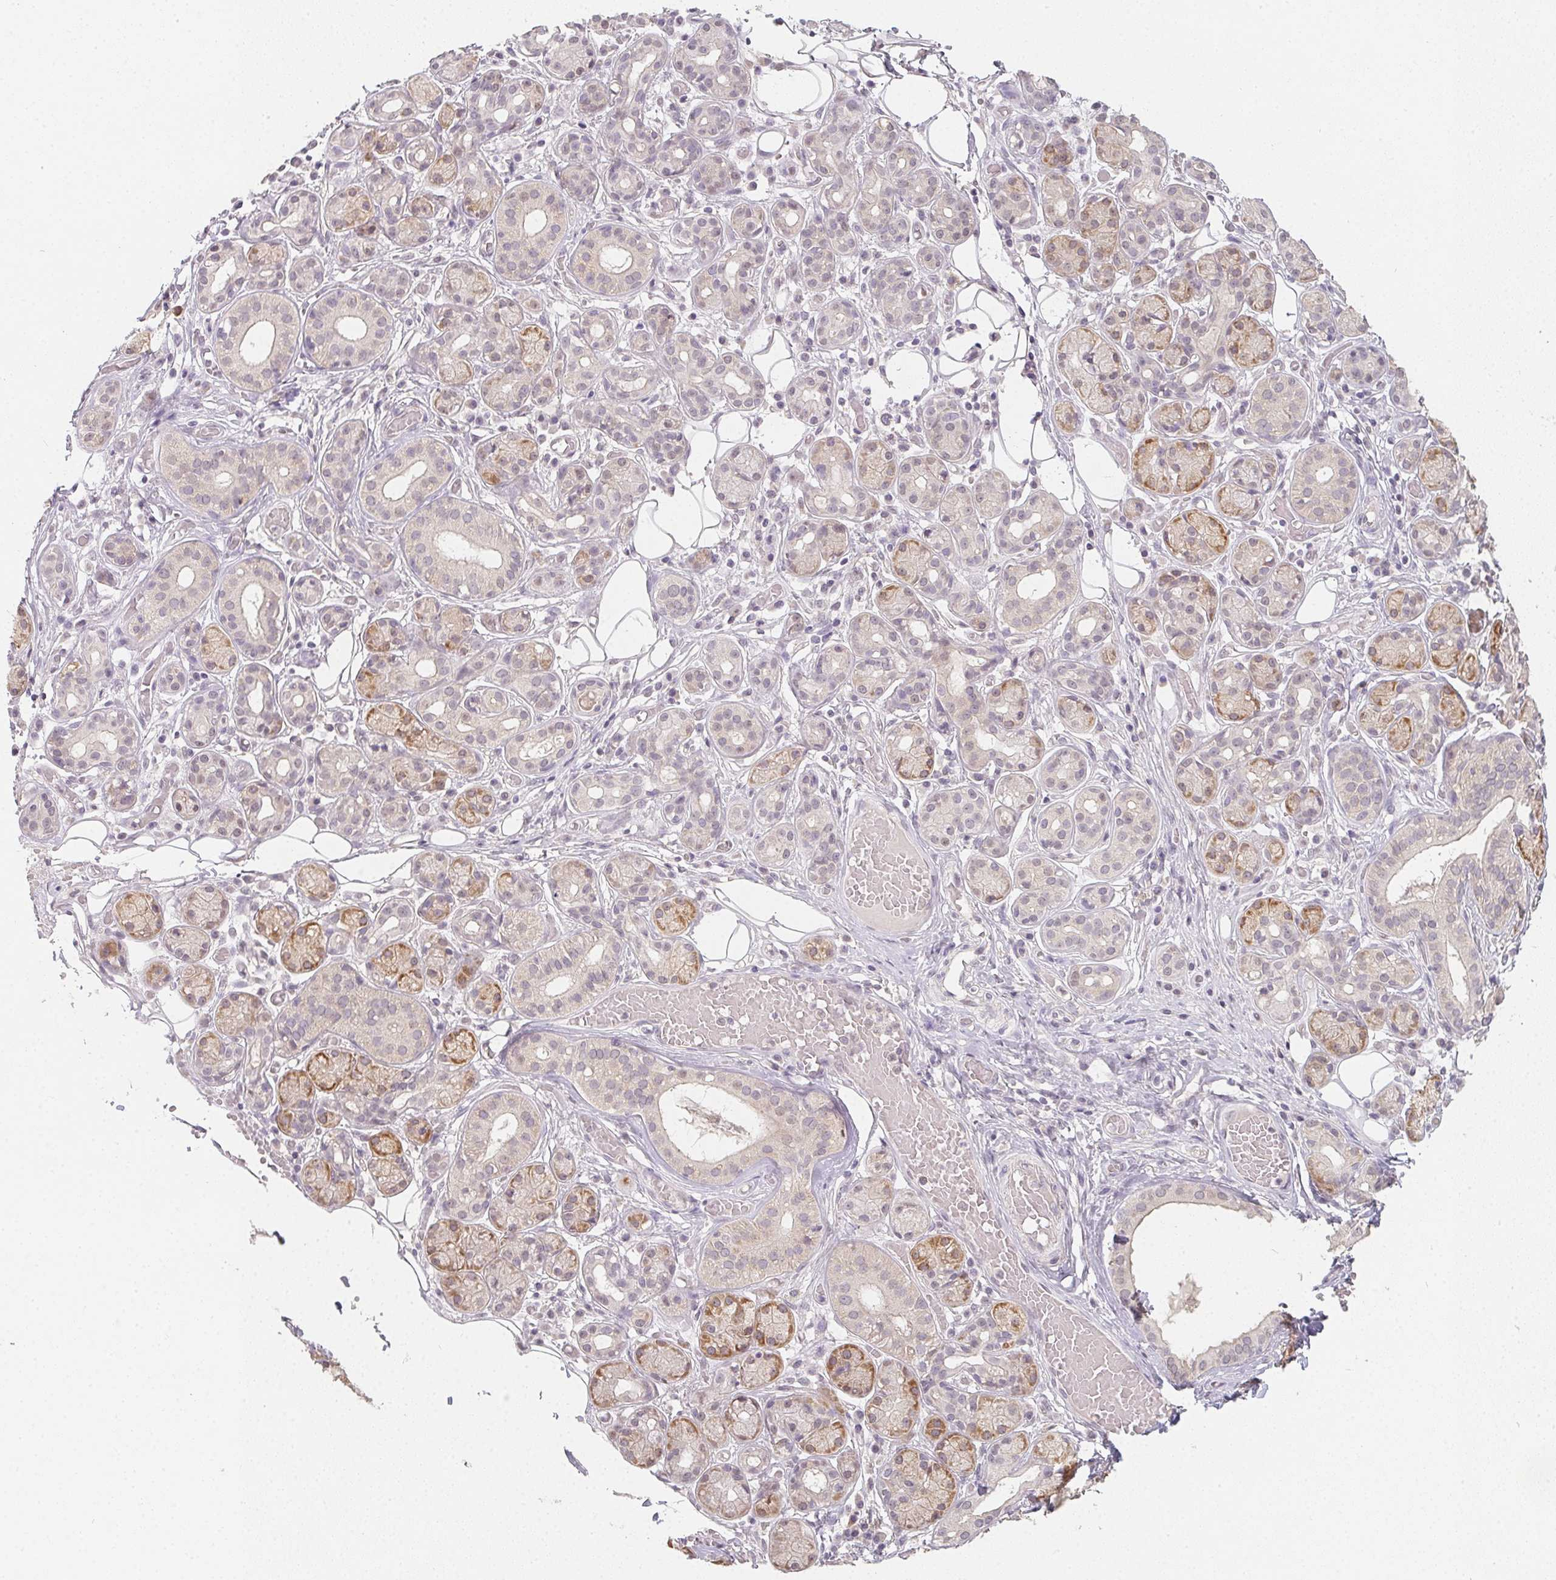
{"staining": {"intensity": "moderate", "quantity": "25%-75%", "location": "cytoplasmic/membranous"}, "tissue": "salivary gland", "cell_type": "Glandular cells", "image_type": "normal", "snomed": [{"axis": "morphology", "description": "Normal tissue, NOS"}, {"axis": "topography", "description": "Salivary gland"}, {"axis": "topography", "description": "Peripheral nerve tissue"}], "caption": "The immunohistochemical stain highlights moderate cytoplasmic/membranous expression in glandular cells of normal salivary gland. The protein is shown in brown color, while the nuclei are stained blue.", "gene": "SOAT1", "patient": {"sex": "male", "age": 71}}